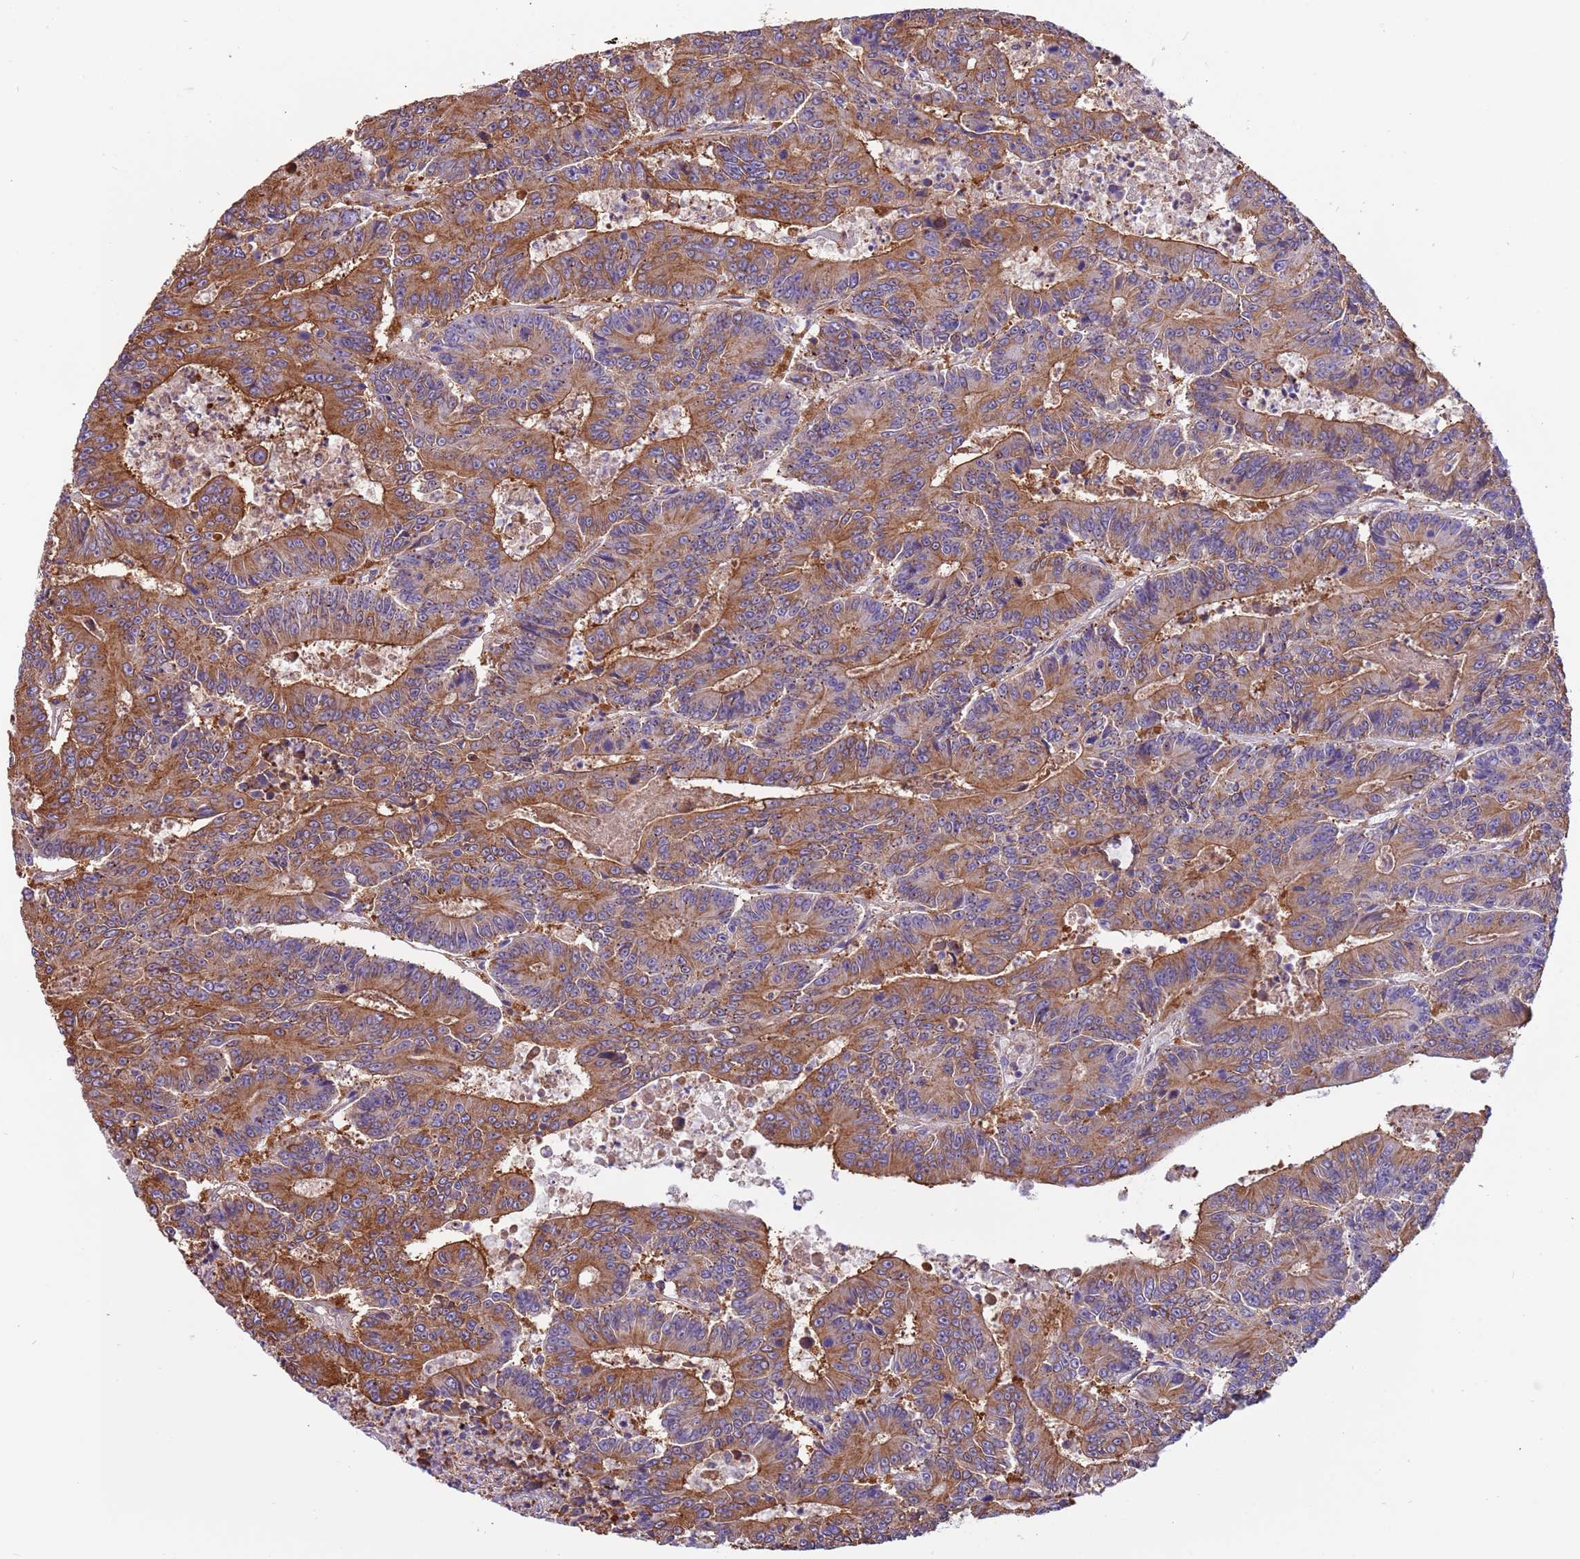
{"staining": {"intensity": "strong", "quantity": ">75%", "location": "cytoplasmic/membranous"}, "tissue": "colorectal cancer", "cell_type": "Tumor cells", "image_type": "cancer", "snomed": [{"axis": "morphology", "description": "Adenocarcinoma, NOS"}, {"axis": "topography", "description": "Colon"}], "caption": "A high amount of strong cytoplasmic/membranous positivity is seen in approximately >75% of tumor cells in colorectal cancer (adenocarcinoma) tissue.", "gene": "NAALADL1", "patient": {"sex": "male", "age": 83}}